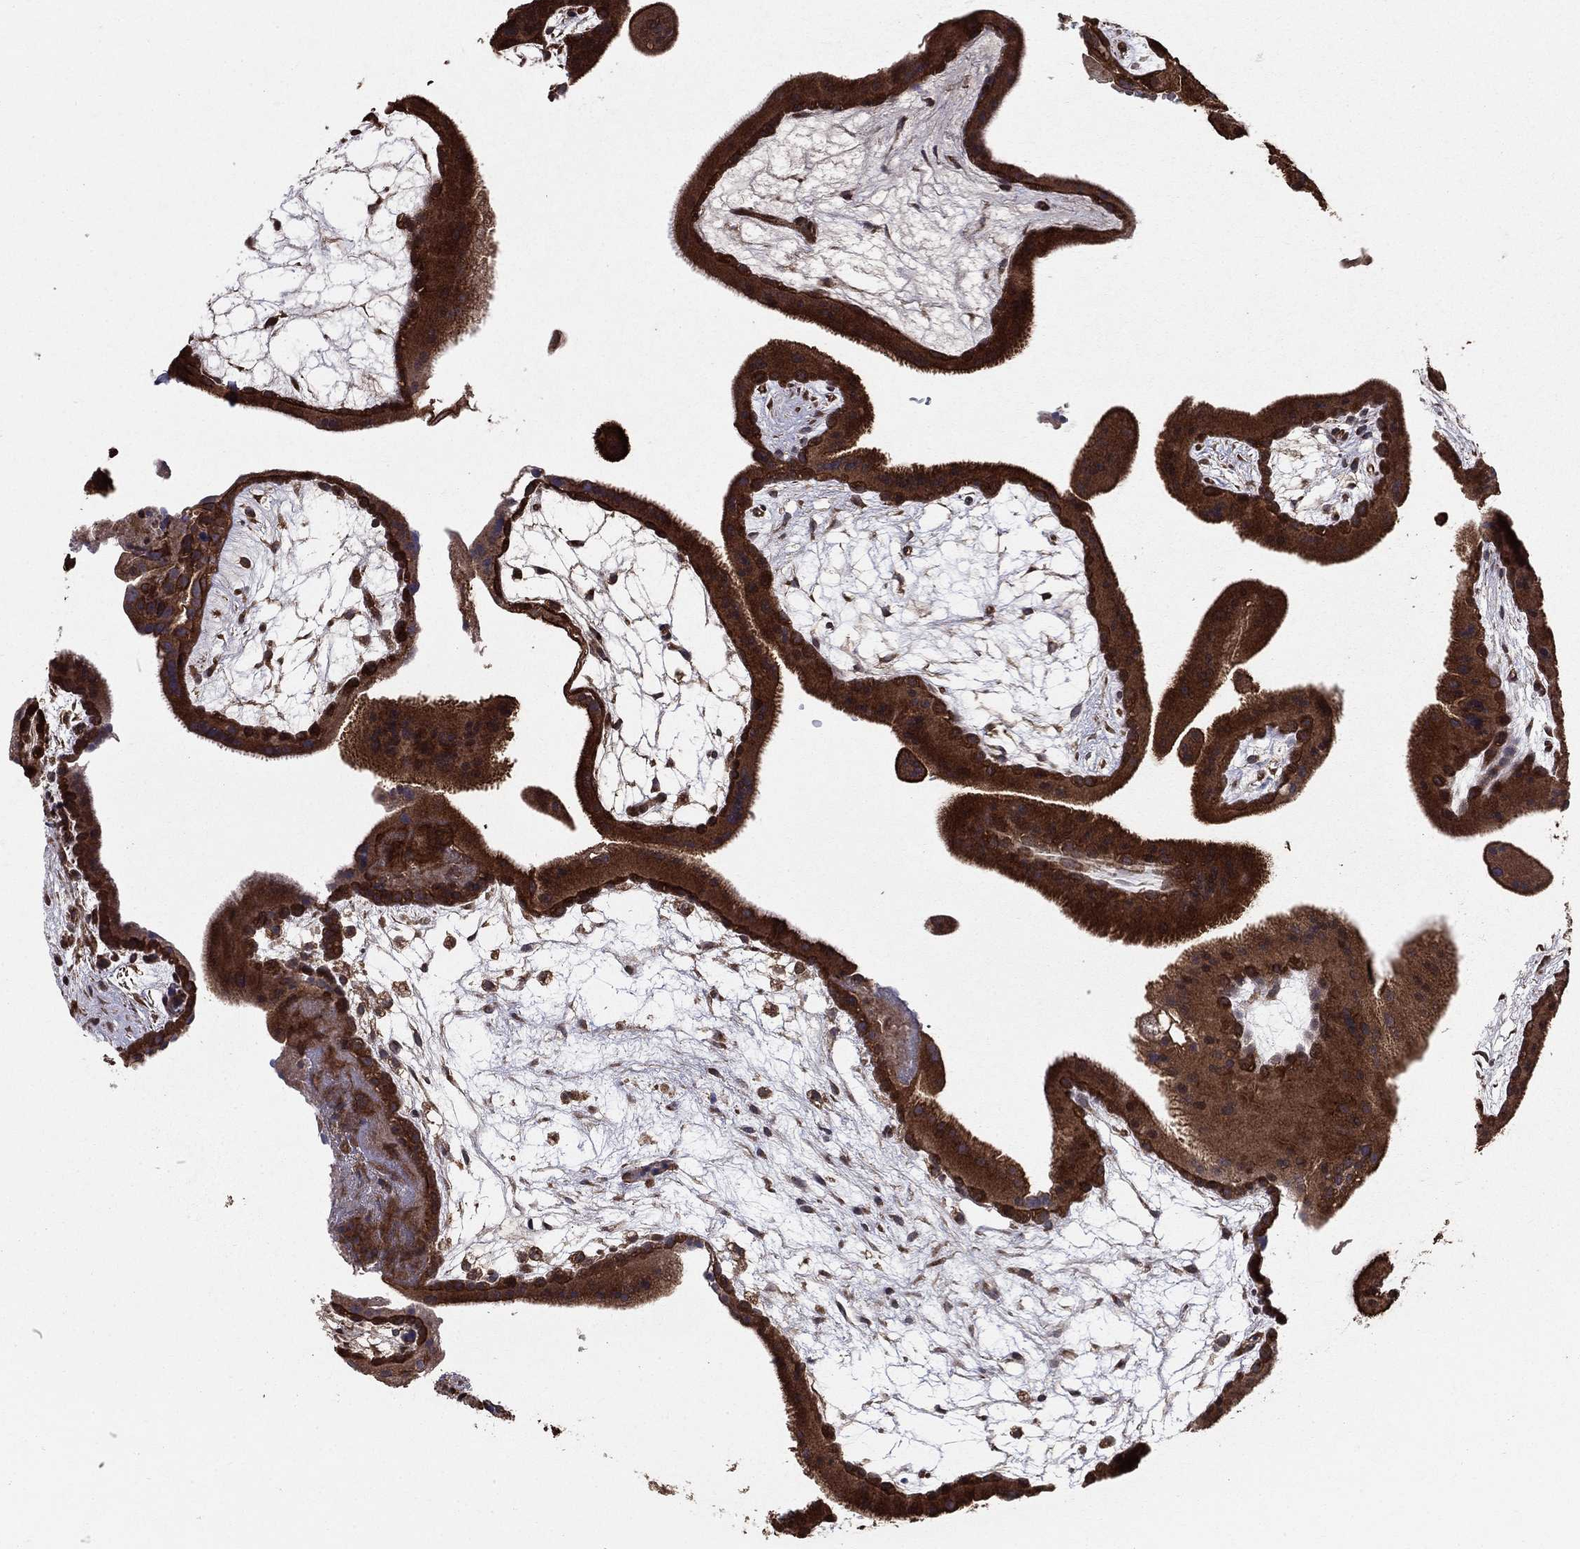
{"staining": {"intensity": "moderate", "quantity": "25%-75%", "location": "cytoplasmic/membranous"}, "tissue": "placenta", "cell_type": "Decidual cells", "image_type": "normal", "snomed": [{"axis": "morphology", "description": "Normal tissue, NOS"}, {"axis": "topography", "description": "Placenta"}], "caption": "Placenta stained with immunohistochemistry demonstrates moderate cytoplasmic/membranous positivity in approximately 25%-75% of decidual cells. (DAB (3,3'-diaminobenzidine) IHC, brown staining for protein, blue staining for nuclei).", "gene": "BABAM2", "patient": {"sex": "female", "age": 19}}